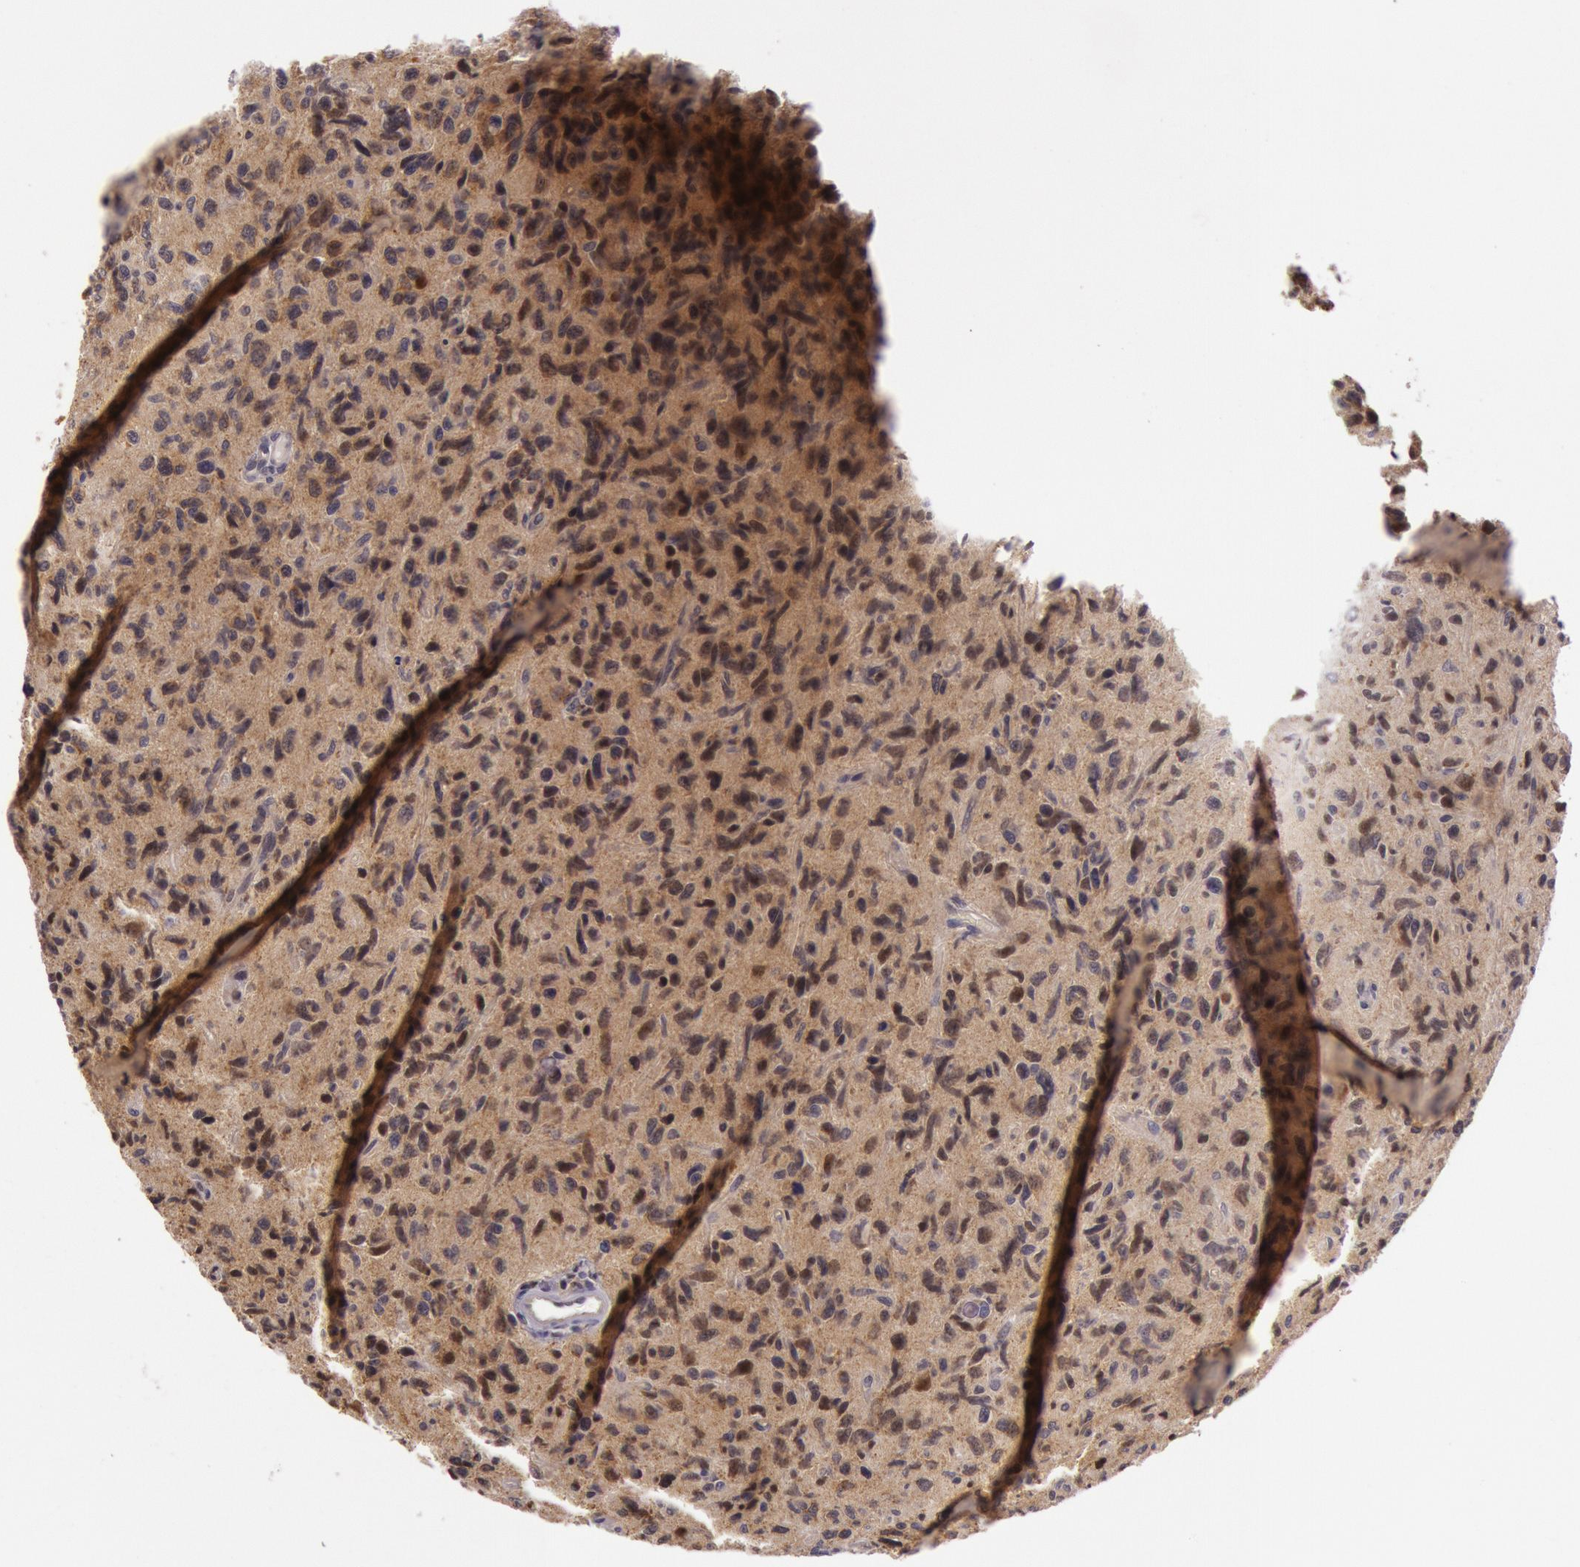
{"staining": {"intensity": "strong", "quantity": ">75%", "location": "cytoplasmic/membranous,nuclear"}, "tissue": "glioma", "cell_type": "Tumor cells", "image_type": "cancer", "snomed": [{"axis": "morphology", "description": "Glioma, malignant, High grade"}, {"axis": "topography", "description": "Brain"}], "caption": "Immunohistochemical staining of high-grade glioma (malignant) displays high levels of strong cytoplasmic/membranous and nuclear staining in about >75% of tumor cells. The protein of interest is stained brown, and the nuclei are stained in blue (DAB (3,3'-diaminobenzidine) IHC with brightfield microscopy, high magnification).", "gene": "CDK16", "patient": {"sex": "female", "age": 60}}